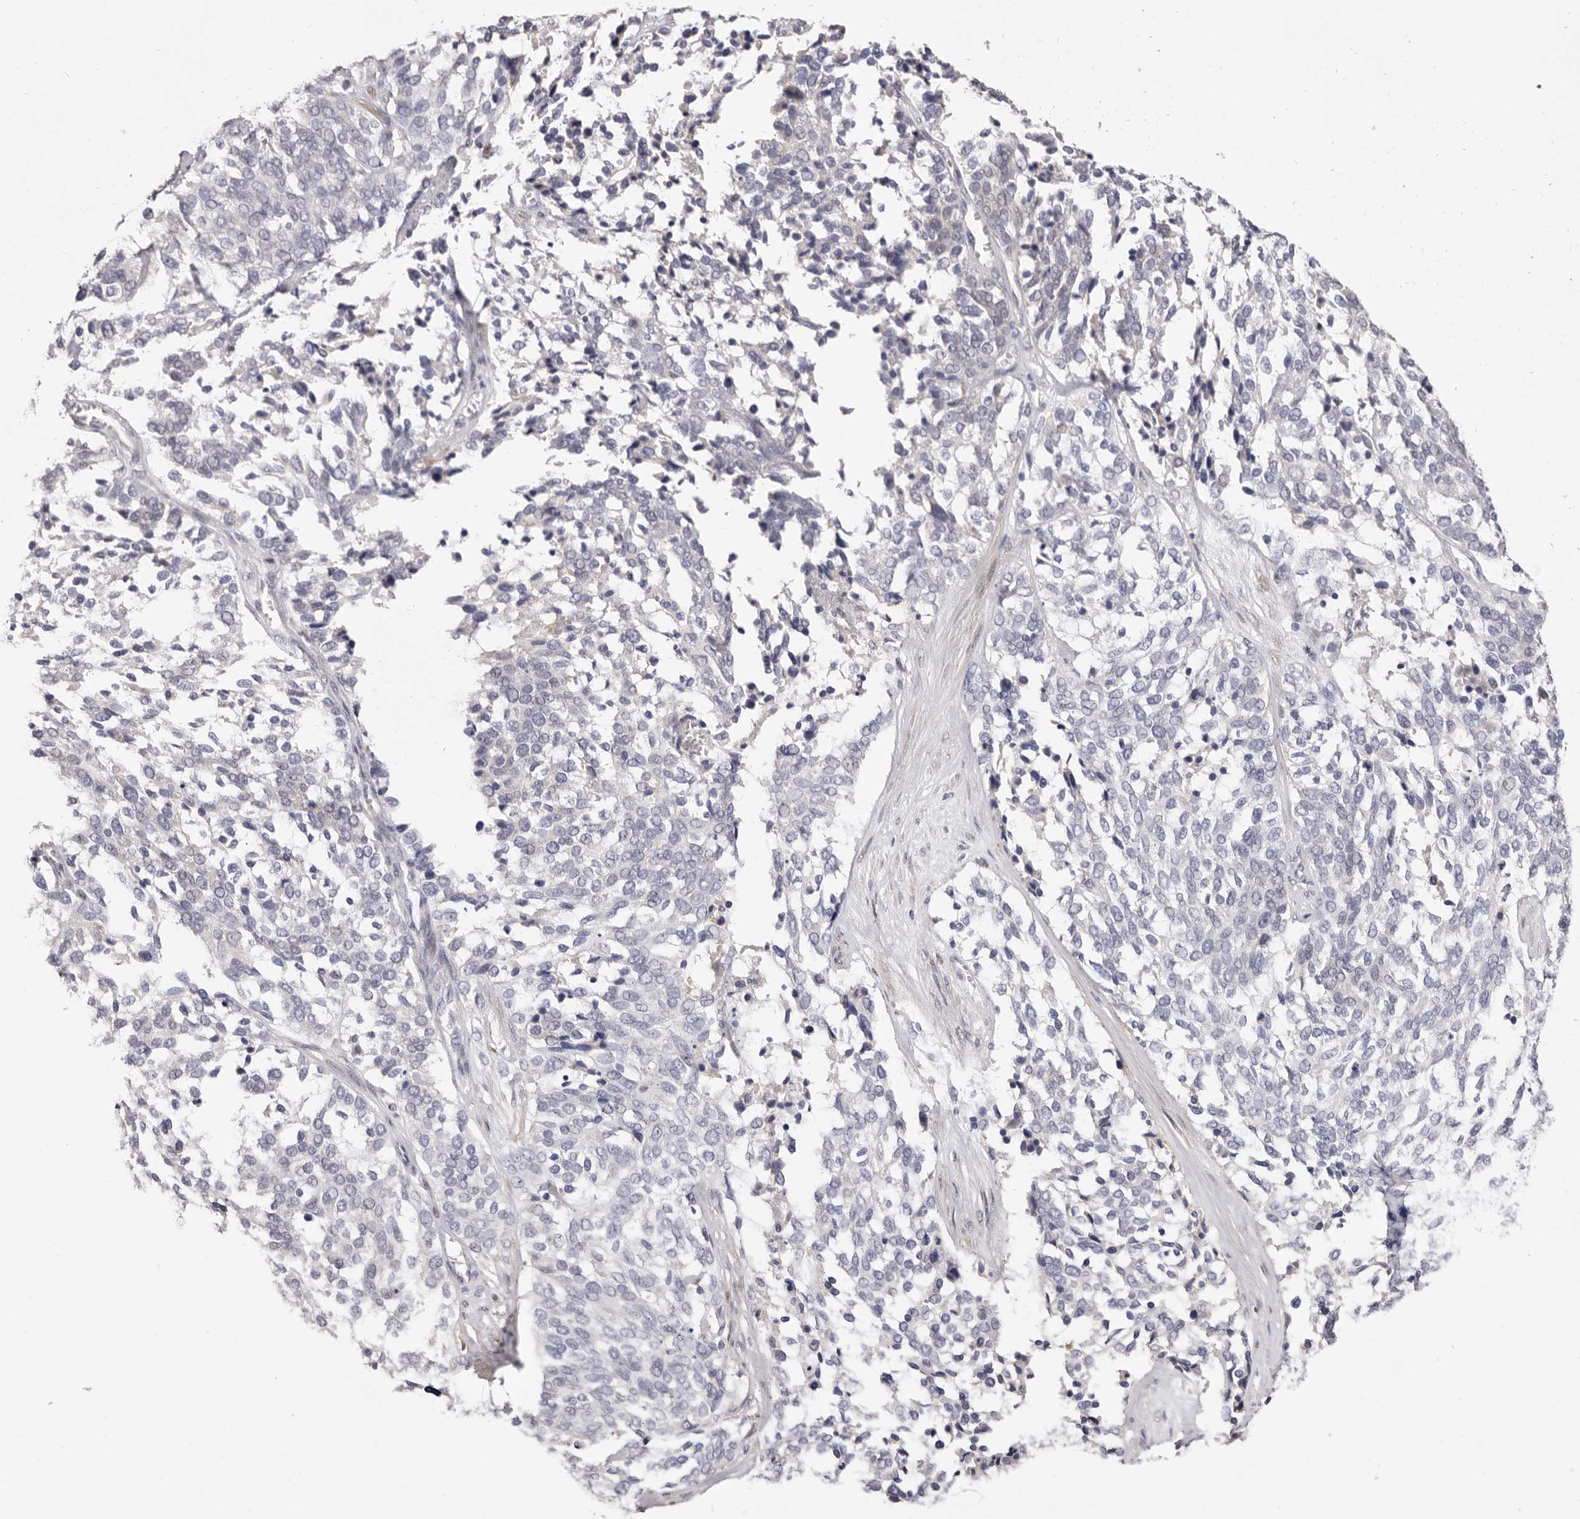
{"staining": {"intensity": "negative", "quantity": "none", "location": "none"}, "tissue": "ovarian cancer", "cell_type": "Tumor cells", "image_type": "cancer", "snomed": [{"axis": "morphology", "description": "Cystadenocarcinoma, serous, NOS"}, {"axis": "topography", "description": "Ovary"}], "caption": "The histopathology image exhibits no significant positivity in tumor cells of serous cystadenocarcinoma (ovarian).", "gene": "LMLN", "patient": {"sex": "female", "age": 44}}